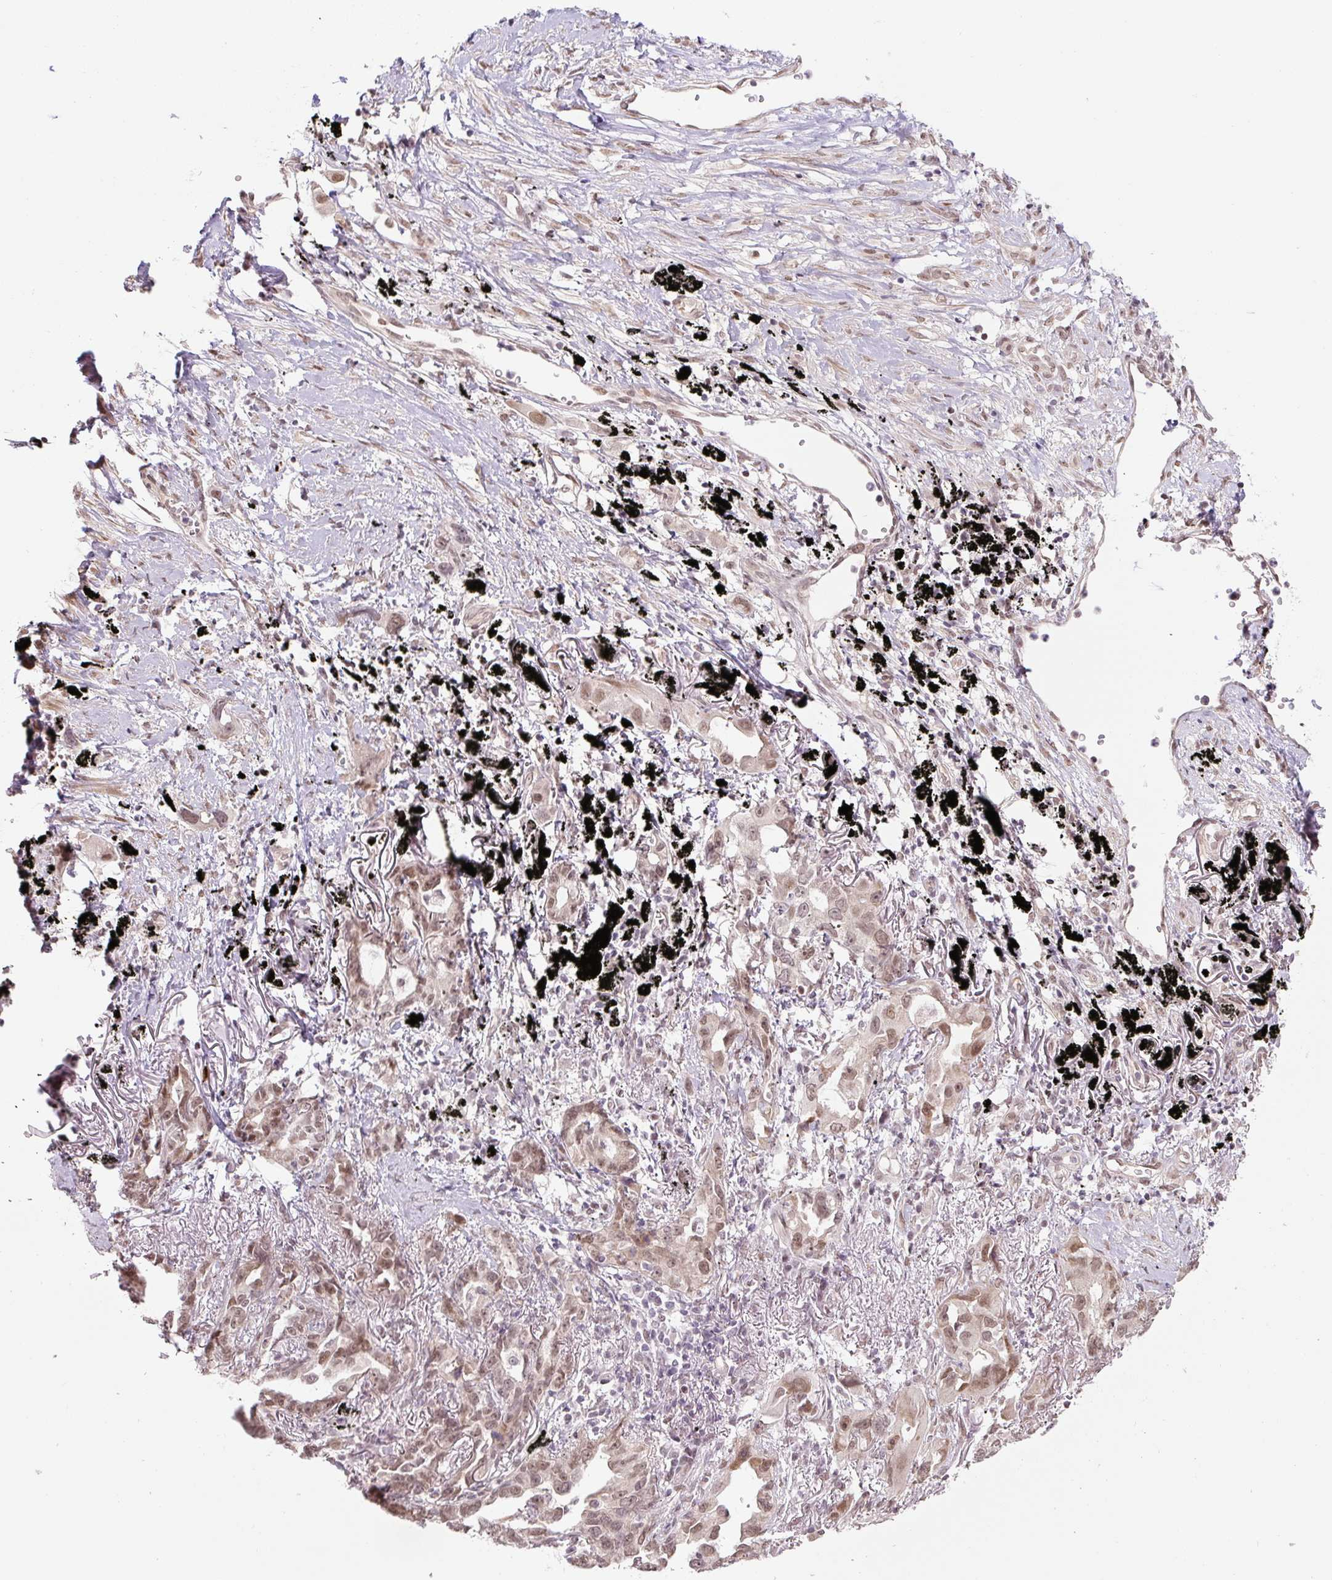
{"staining": {"intensity": "moderate", "quantity": ">75%", "location": "nuclear"}, "tissue": "lung cancer", "cell_type": "Tumor cells", "image_type": "cancer", "snomed": [{"axis": "morphology", "description": "Adenocarcinoma, NOS"}, {"axis": "topography", "description": "Lung"}], "caption": "Immunohistochemistry (IHC) of human lung cancer exhibits medium levels of moderate nuclear staining in about >75% of tumor cells. (DAB (3,3'-diaminobenzidine) IHC, brown staining for protein, blue staining for nuclei).", "gene": "TCFL5", "patient": {"sex": "male", "age": 67}}